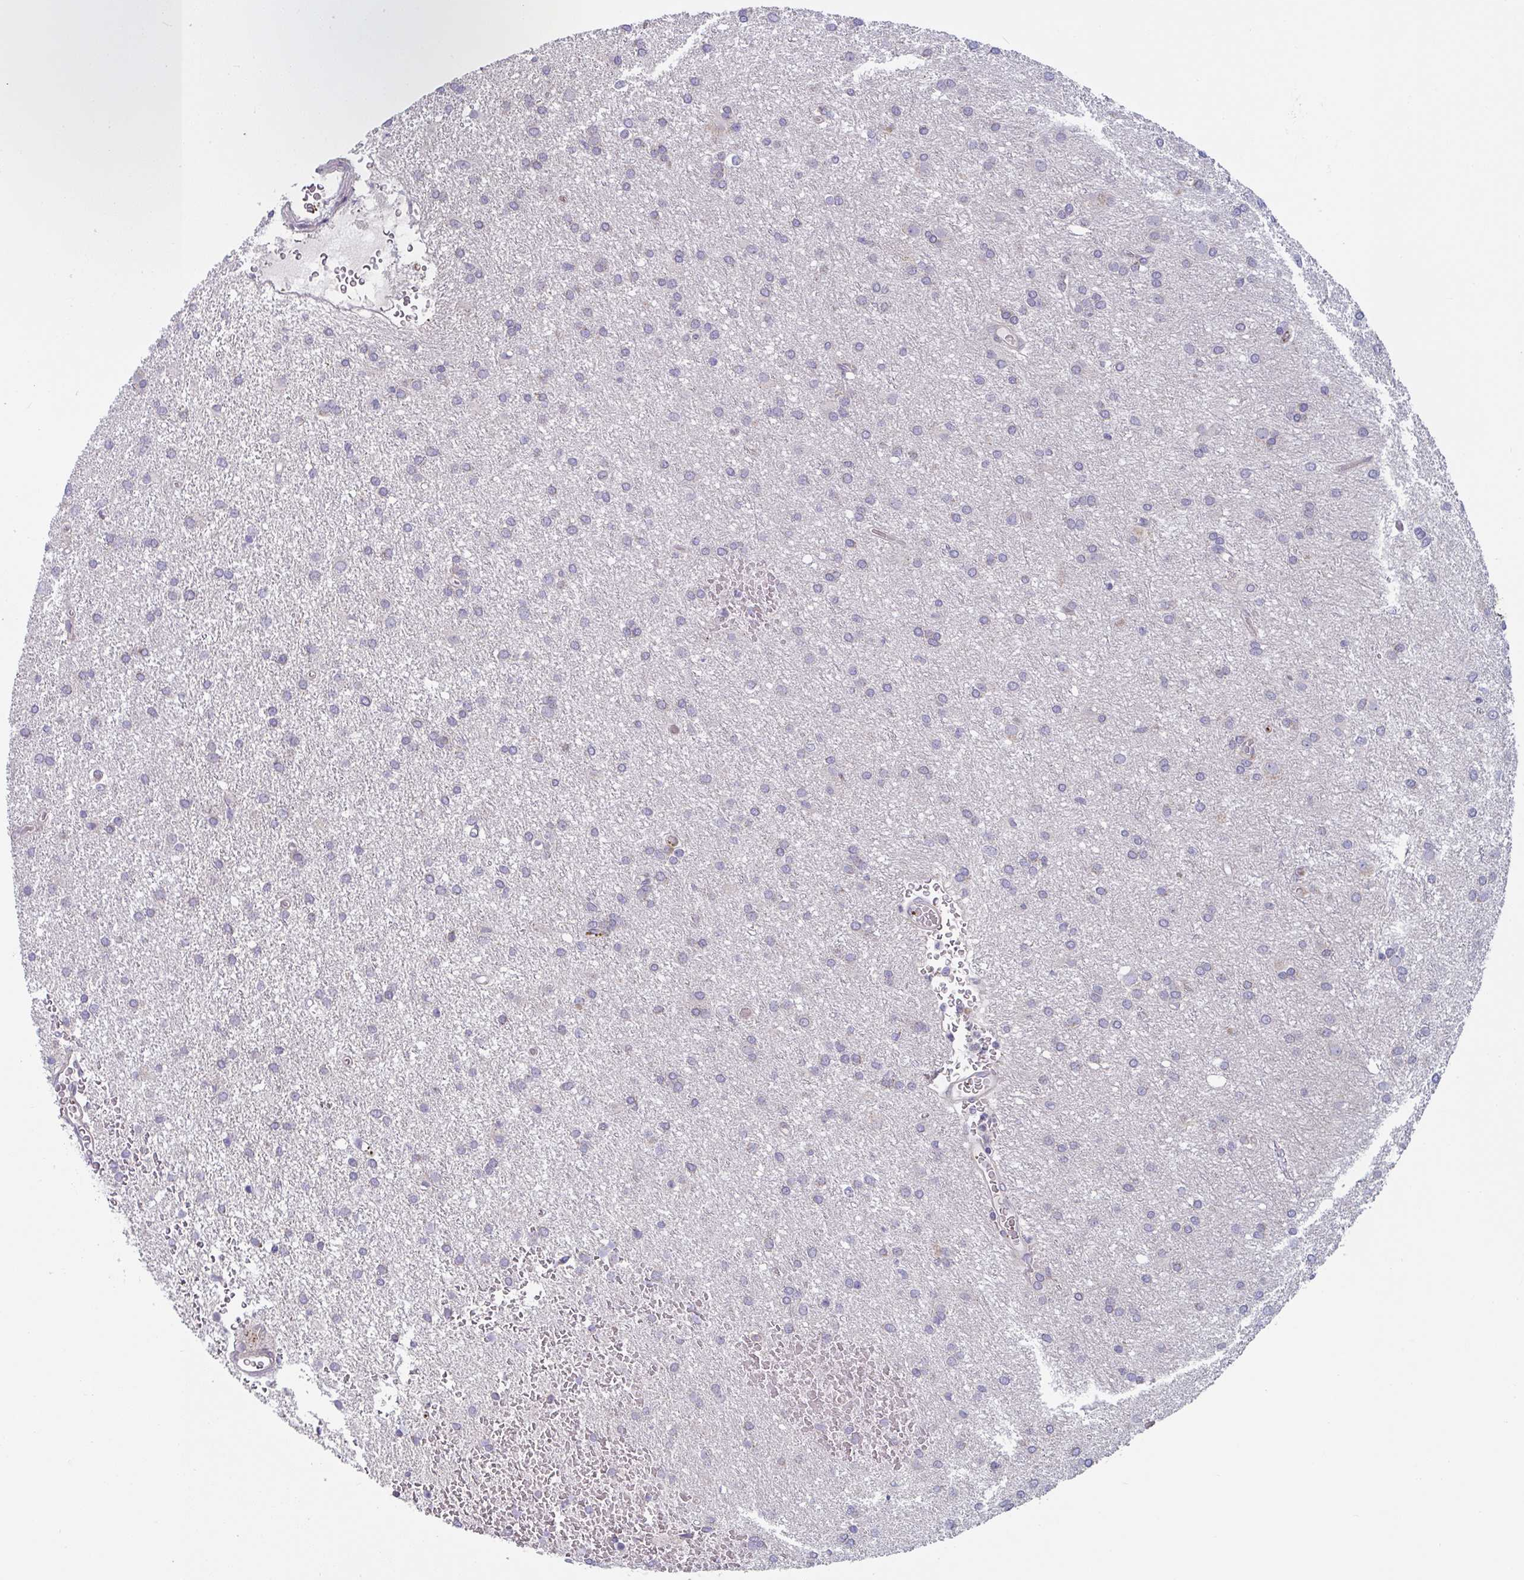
{"staining": {"intensity": "negative", "quantity": "none", "location": "none"}, "tissue": "glioma", "cell_type": "Tumor cells", "image_type": "cancer", "snomed": [{"axis": "morphology", "description": "Glioma, malignant, High grade"}, {"axis": "topography", "description": "Brain"}], "caption": "This is an IHC image of human high-grade glioma (malignant). There is no positivity in tumor cells.", "gene": "MRPS2", "patient": {"sex": "female", "age": 50}}